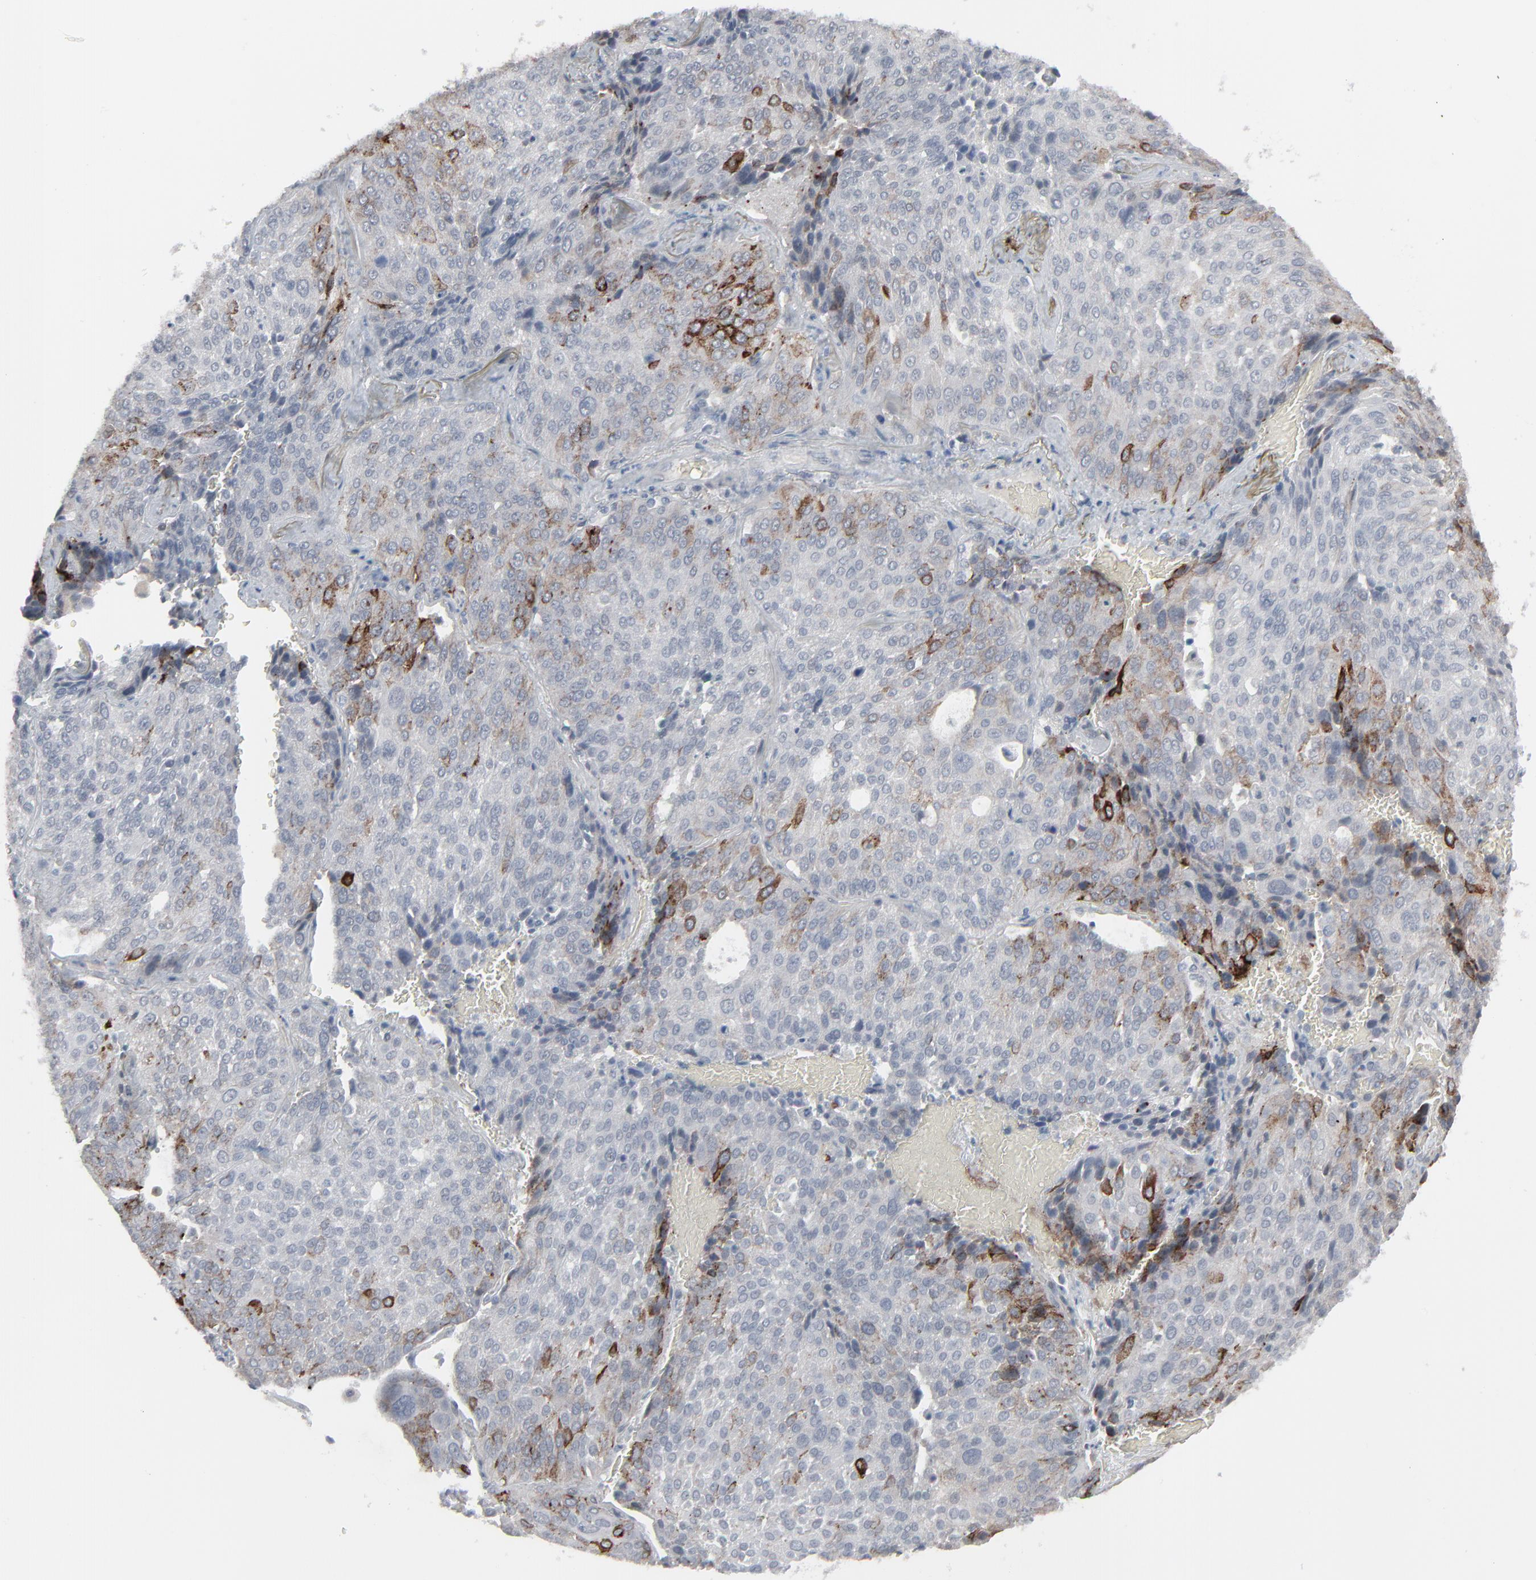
{"staining": {"intensity": "moderate", "quantity": "<25%", "location": "cytoplasmic/membranous"}, "tissue": "lung cancer", "cell_type": "Tumor cells", "image_type": "cancer", "snomed": [{"axis": "morphology", "description": "Squamous cell carcinoma, NOS"}, {"axis": "topography", "description": "Lung"}], "caption": "Lung cancer (squamous cell carcinoma) stained with a protein marker reveals moderate staining in tumor cells.", "gene": "NEUROD1", "patient": {"sex": "male", "age": 54}}